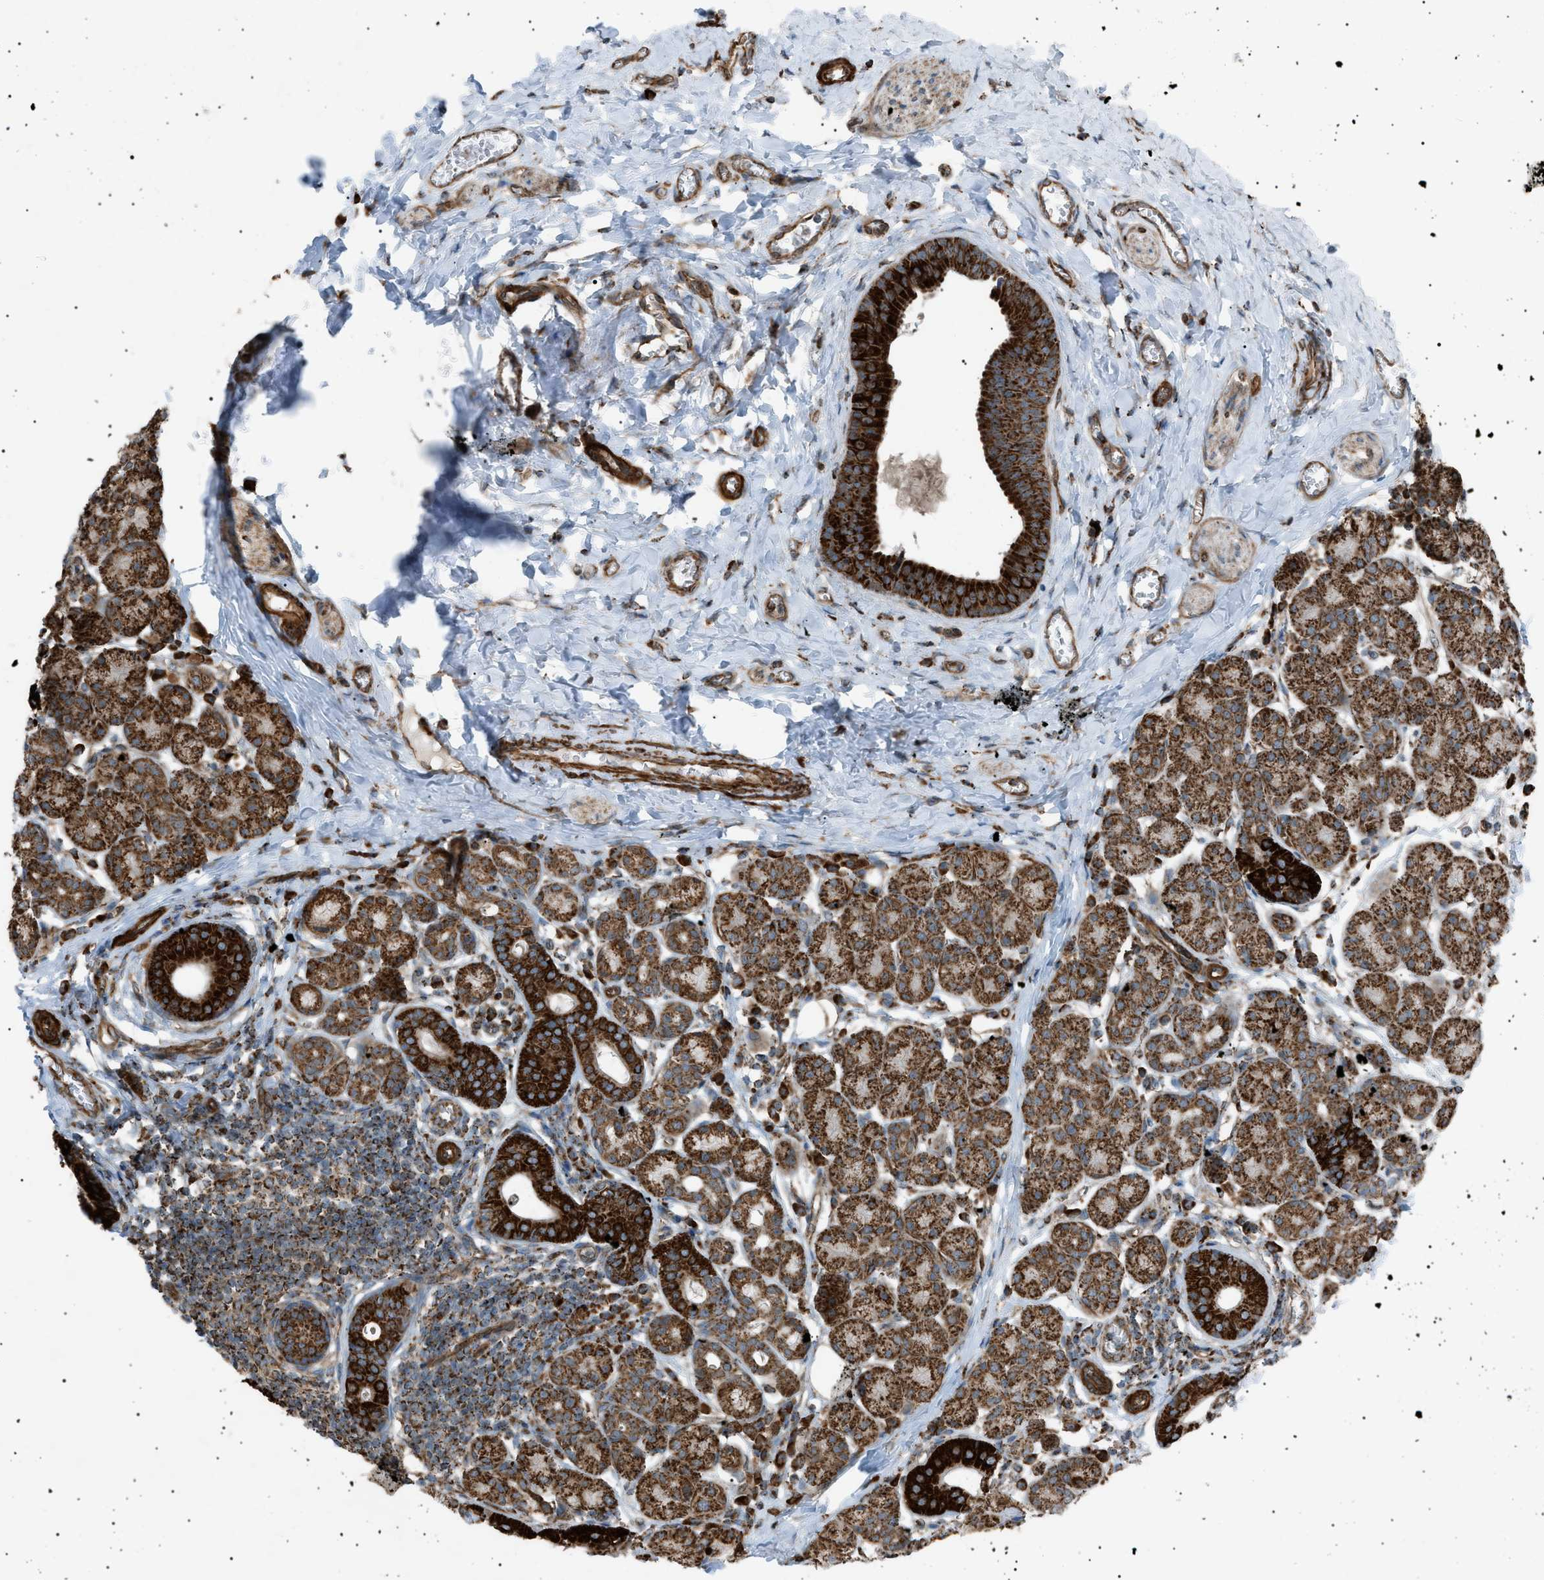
{"staining": {"intensity": "strong", "quantity": ">75%", "location": "cytoplasmic/membranous"}, "tissue": "salivary gland", "cell_type": "Glandular cells", "image_type": "normal", "snomed": [{"axis": "morphology", "description": "Normal tissue, NOS"}, {"axis": "morphology", "description": "Inflammation, NOS"}, {"axis": "topography", "description": "Lymph node"}, {"axis": "topography", "description": "Salivary gland"}], "caption": "Salivary gland stained with DAB immunohistochemistry (IHC) reveals high levels of strong cytoplasmic/membranous positivity in about >75% of glandular cells.", "gene": "C1GALT1C1", "patient": {"sex": "male", "age": 3}}